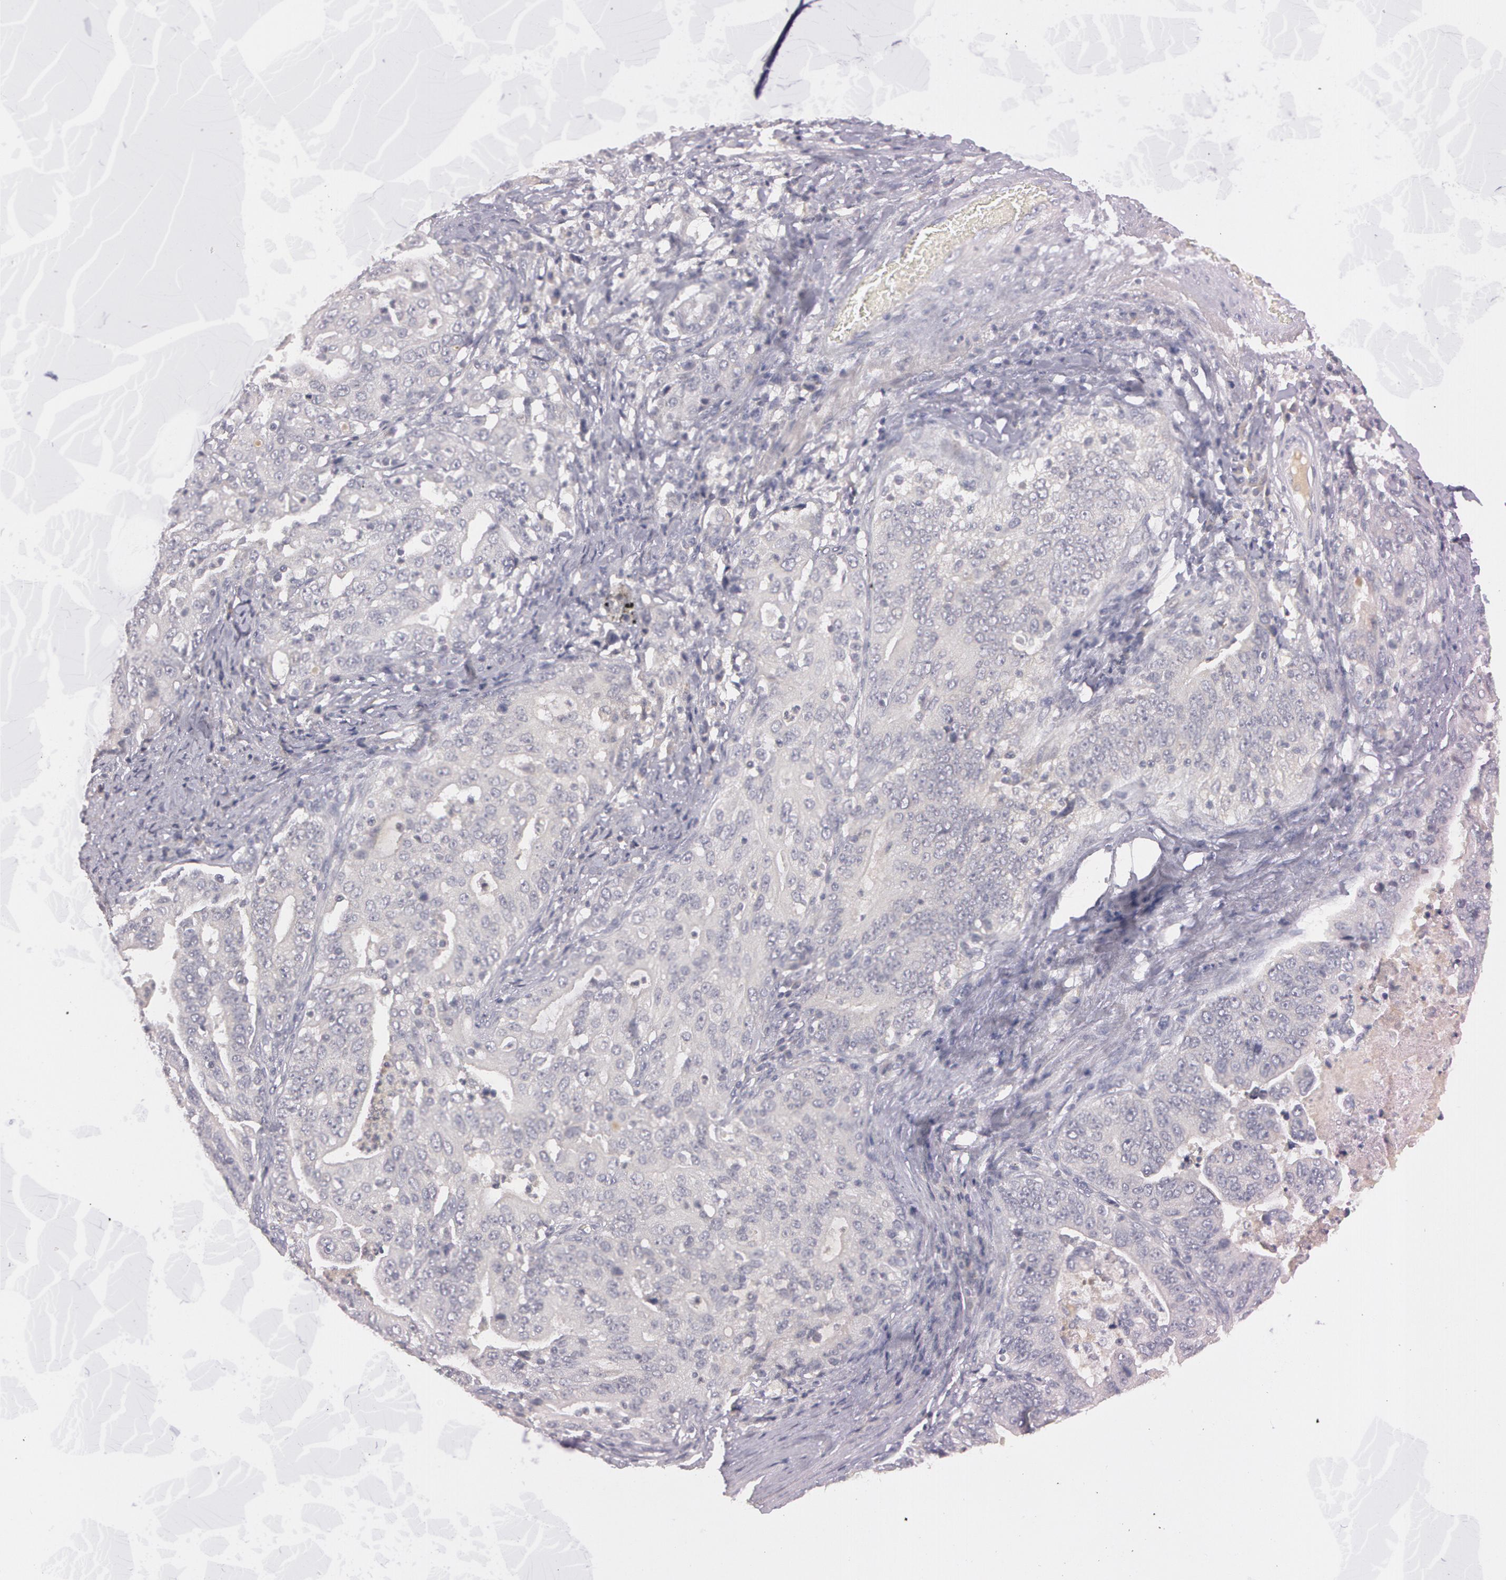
{"staining": {"intensity": "negative", "quantity": "none", "location": "none"}, "tissue": "stomach cancer", "cell_type": "Tumor cells", "image_type": "cancer", "snomed": [{"axis": "morphology", "description": "Adenocarcinoma, NOS"}, {"axis": "topography", "description": "Stomach, upper"}], "caption": "The immunohistochemistry histopathology image has no significant expression in tumor cells of stomach adenocarcinoma tissue.", "gene": "MXRA5", "patient": {"sex": "female", "age": 50}}